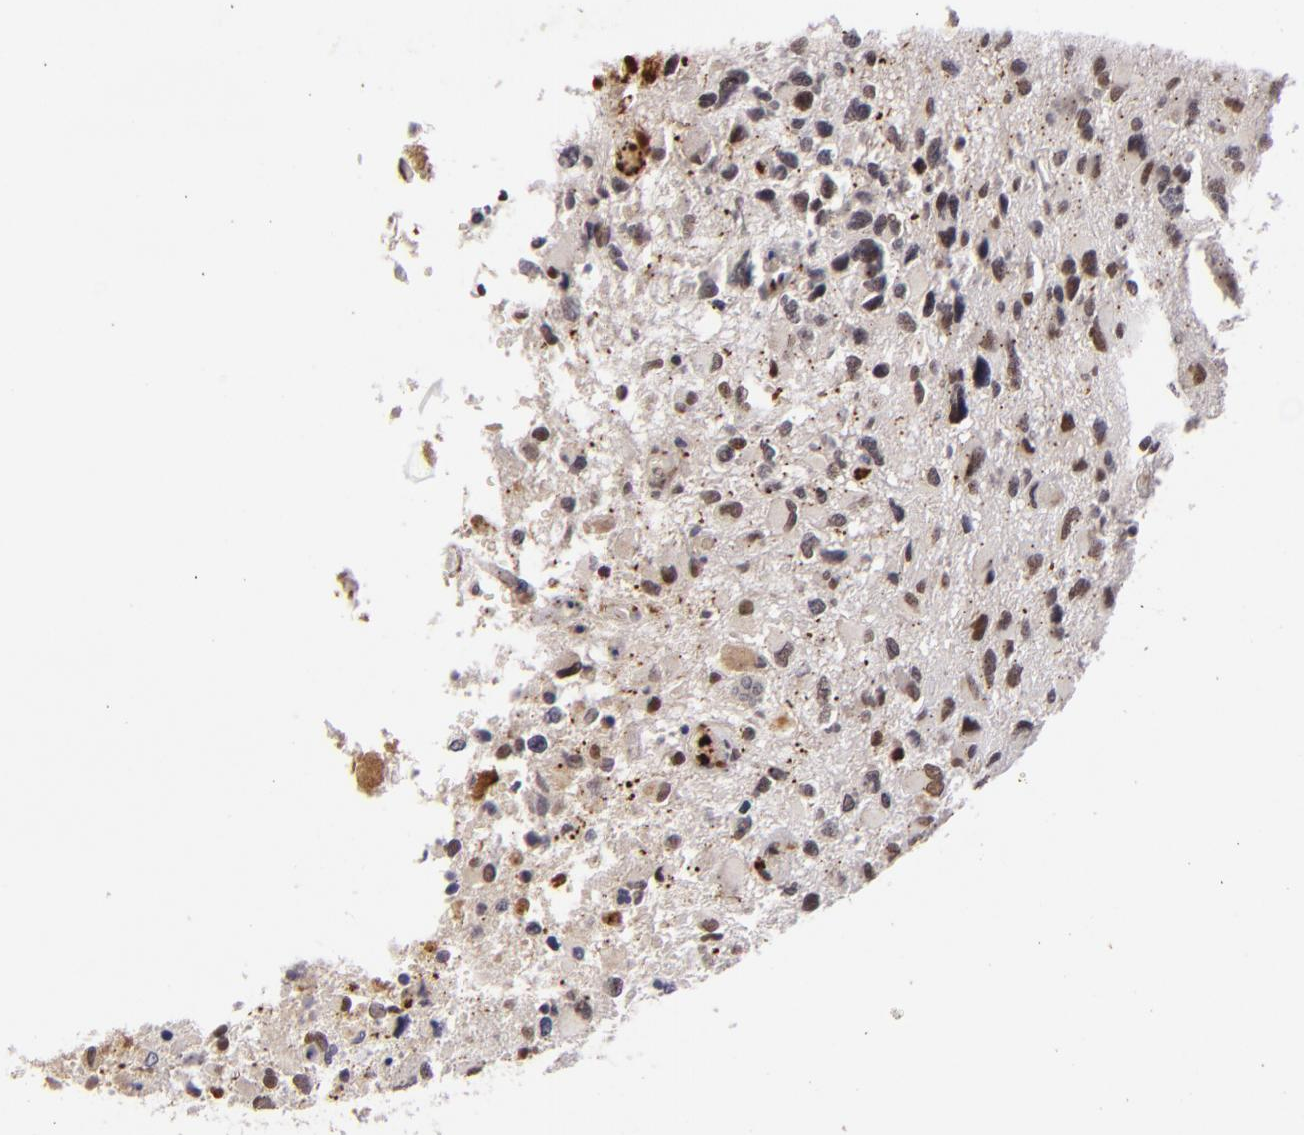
{"staining": {"intensity": "moderate", "quantity": "25%-75%", "location": "nuclear"}, "tissue": "glioma", "cell_type": "Tumor cells", "image_type": "cancer", "snomed": [{"axis": "morphology", "description": "Glioma, malignant, High grade"}, {"axis": "topography", "description": "Brain"}], "caption": "Approximately 25%-75% of tumor cells in glioma exhibit moderate nuclear protein positivity as visualized by brown immunohistochemical staining.", "gene": "RXRG", "patient": {"sex": "male", "age": 69}}